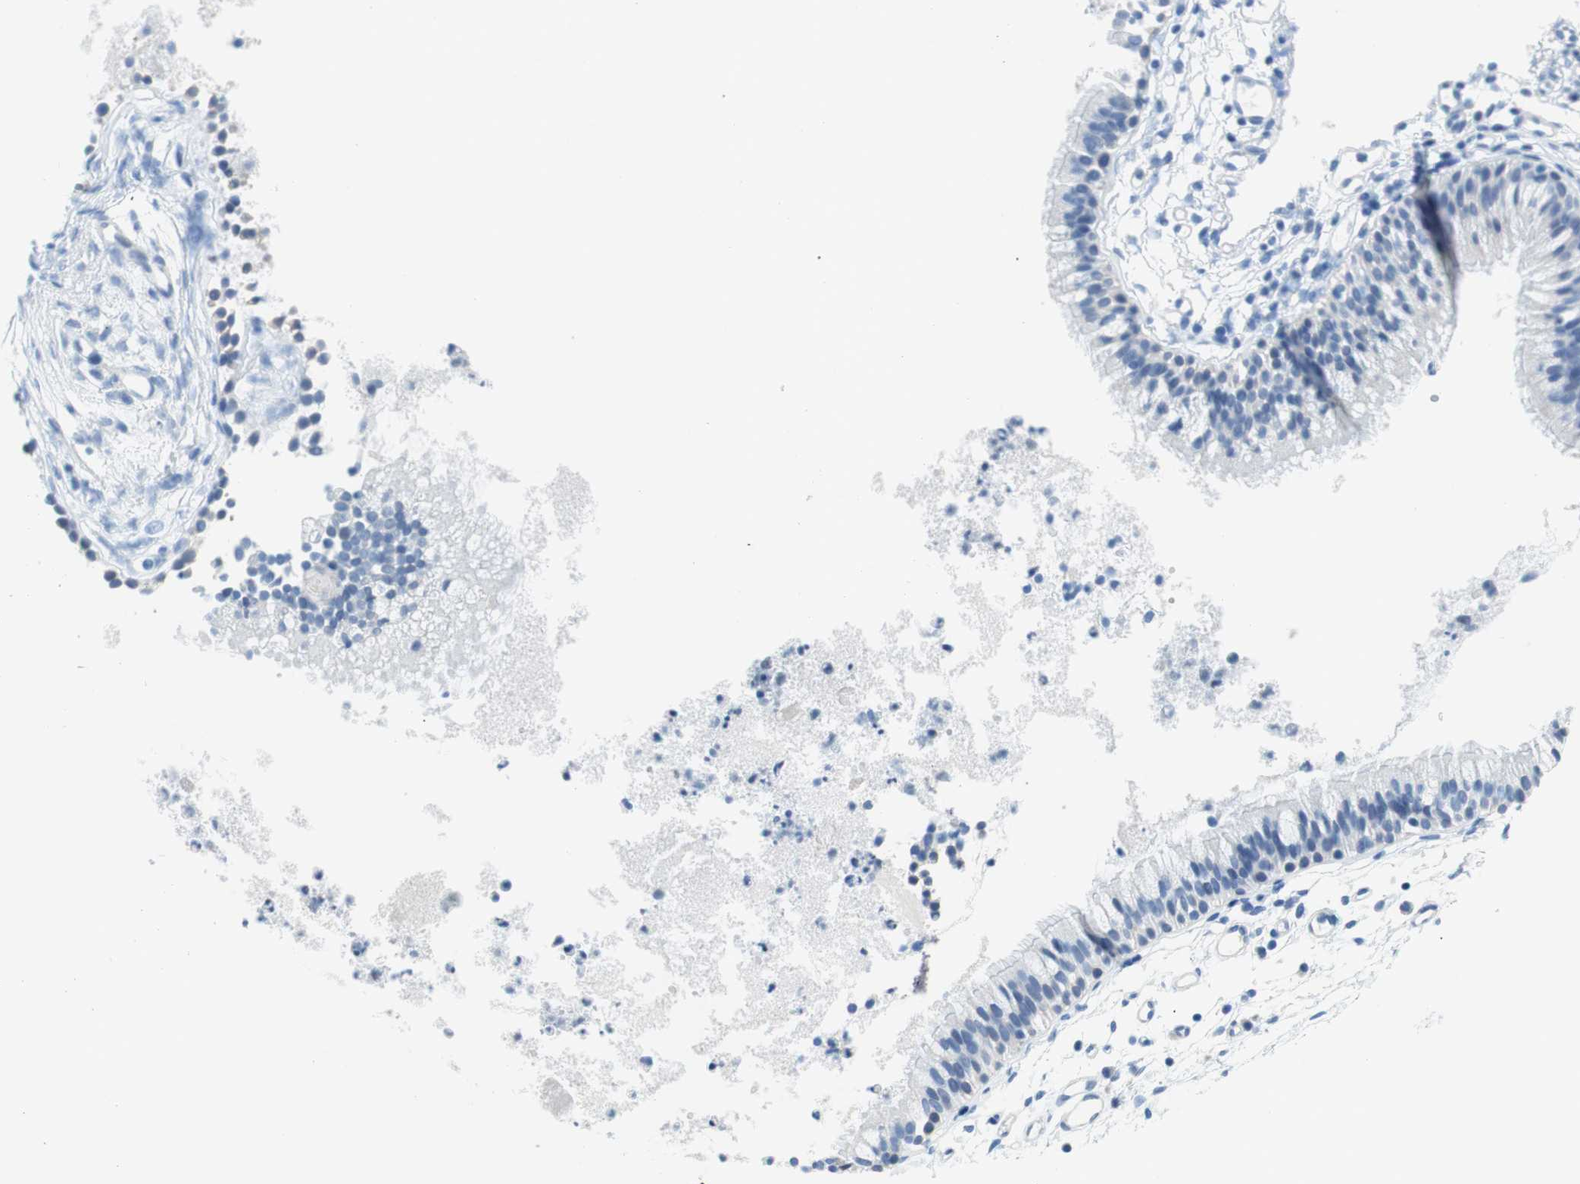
{"staining": {"intensity": "negative", "quantity": "none", "location": "none"}, "tissue": "nasopharynx", "cell_type": "Respiratory epithelial cells", "image_type": "normal", "snomed": [{"axis": "morphology", "description": "Normal tissue, NOS"}, {"axis": "topography", "description": "Nasopharynx"}], "caption": "This histopathology image is of normal nasopharynx stained with immunohistochemistry (IHC) to label a protein in brown with the nuclei are counter-stained blue. There is no expression in respiratory epithelial cells. Brightfield microscopy of IHC stained with DAB (3,3'-diaminobenzidine) (brown) and hematoxylin (blue), captured at high magnification.", "gene": "MYH1", "patient": {"sex": "male", "age": 21}}